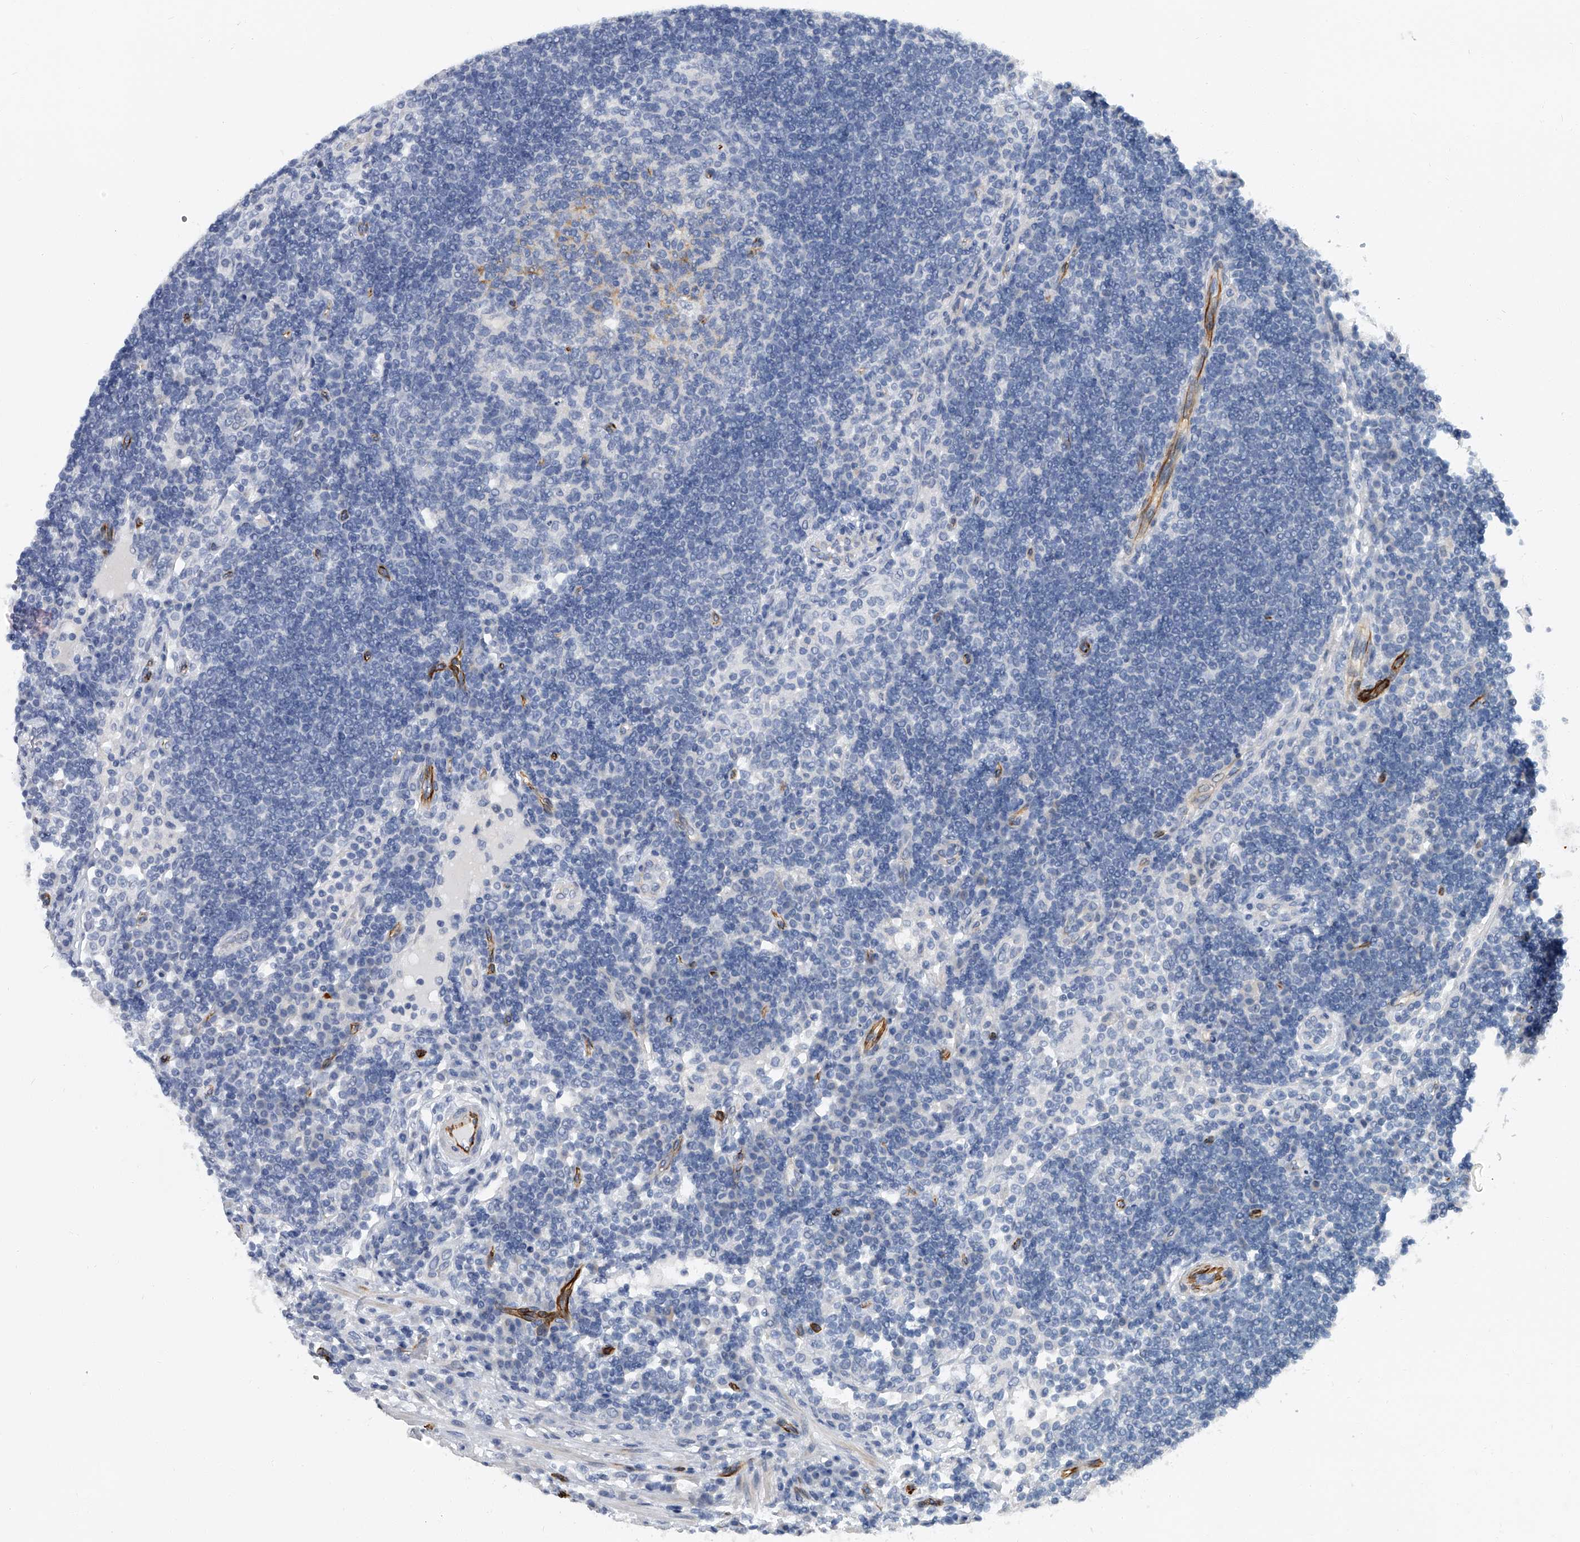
{"staining": {"intensity": "negative", "quantity": "none", "location": "none"}, "tissue": "lymph node", "cell_type": "Germinal center cells", "image_type": "normal", "snomed": [{"axis": "morphology", "description": "Normal tissue, NOS"}, {"axis": "topography", "description": "Lymph node"}], "caption": "Immunohistochemistry (IHC) micrograph of unremarkable human lymph node stained for a protein (brown), which shows no positivity in germinal center cells.", "gene": "KIRREL1", "patient": {"sex": "female", "age": 53}}